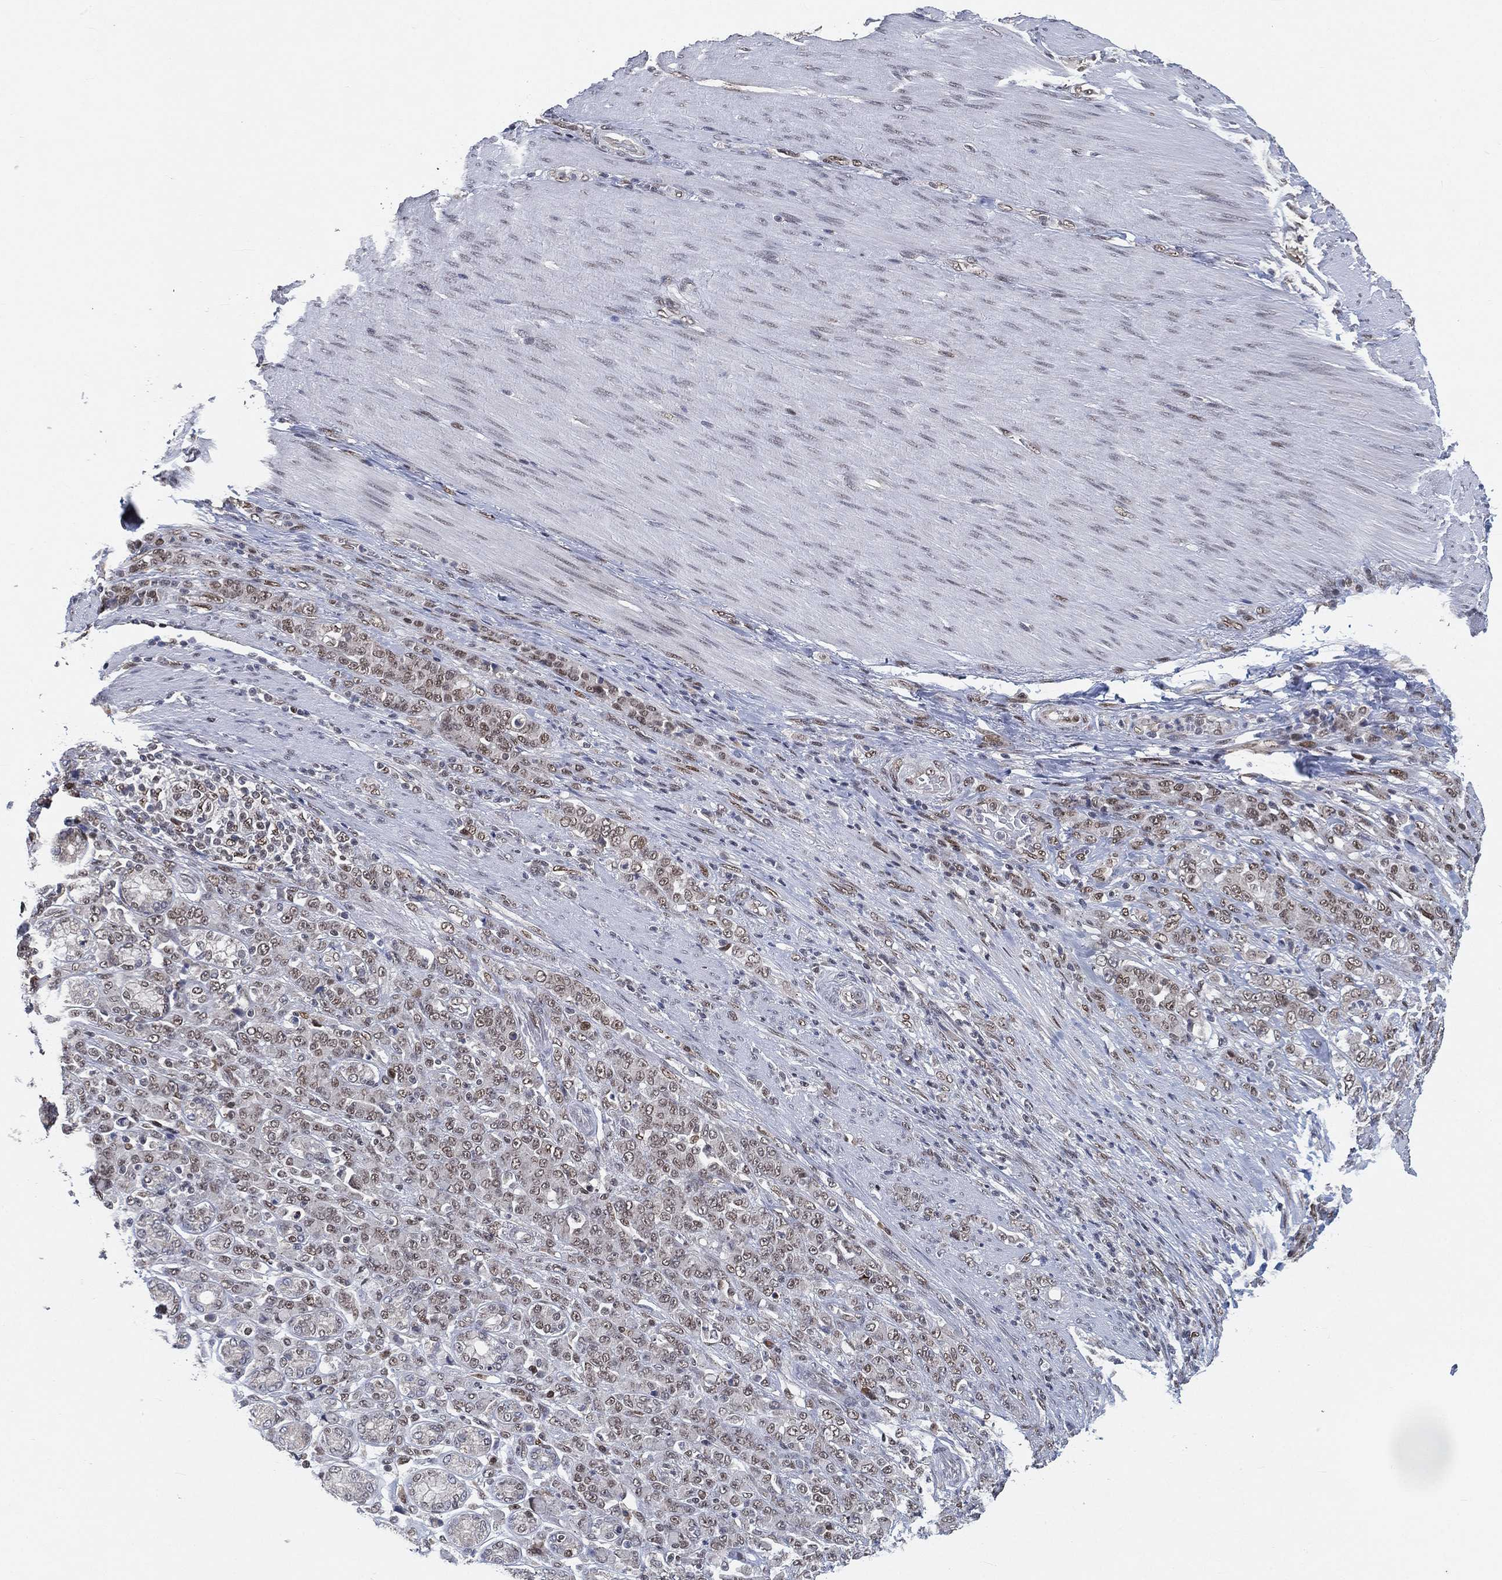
{"staining": {"intensity": "negative", "quantity": "none", "location": "none"}, "tissue": "stomach cancer", "cell_type": "Tumor cells", "image_type": "cancer", "snomed": [{"axis": "morphology", "description": "Normal tissue, NOS"}, {"axis": "morphology", "description": "Adenocarcinoma, NOS"}, {"axis": "topography", "description": "Stomach"}], "caption": "Protein analysis of stomach cancer (adenocarcinoma) shows no significant expression in tumor cells.", "gene": "YLPM1", "patient": {"sex": "female", "age": 79}}